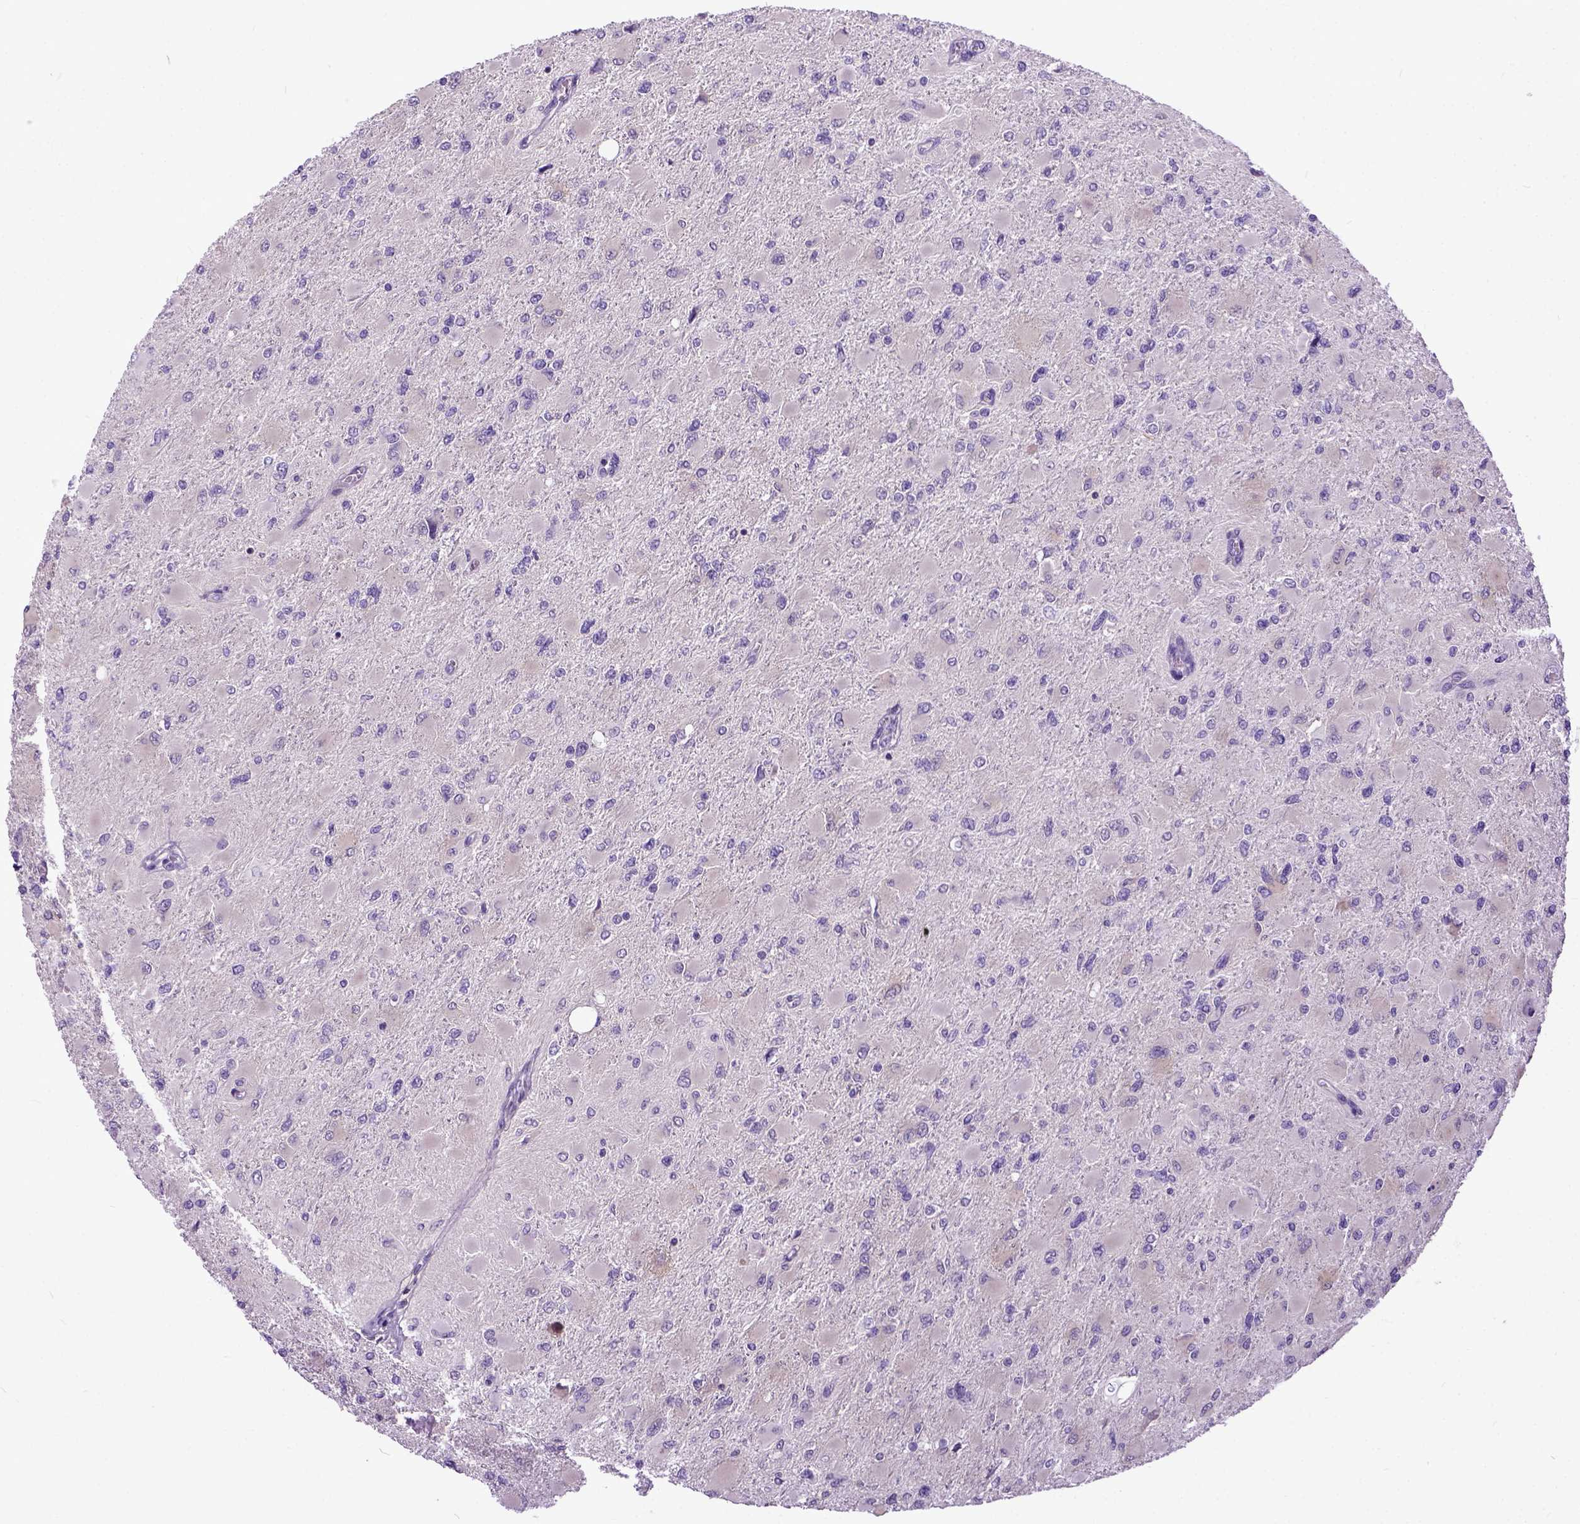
{"staining": {"intensity": "negative", "quantity": "none", "location": "none"}, "tissue": "glioma", "cell_type": "Tumor cells", "image_type": "cancer", "snomed": [{"axis": "morphology", "description": "Glioma, malignant, High grade"}, {"axis": "topography", "description": "Cerebral cortex"}], "caption": "There is no significant positivity in tumor cells of glioma.", "gene": "NEK5", "patient": {"sex": "female", "age": 36}}